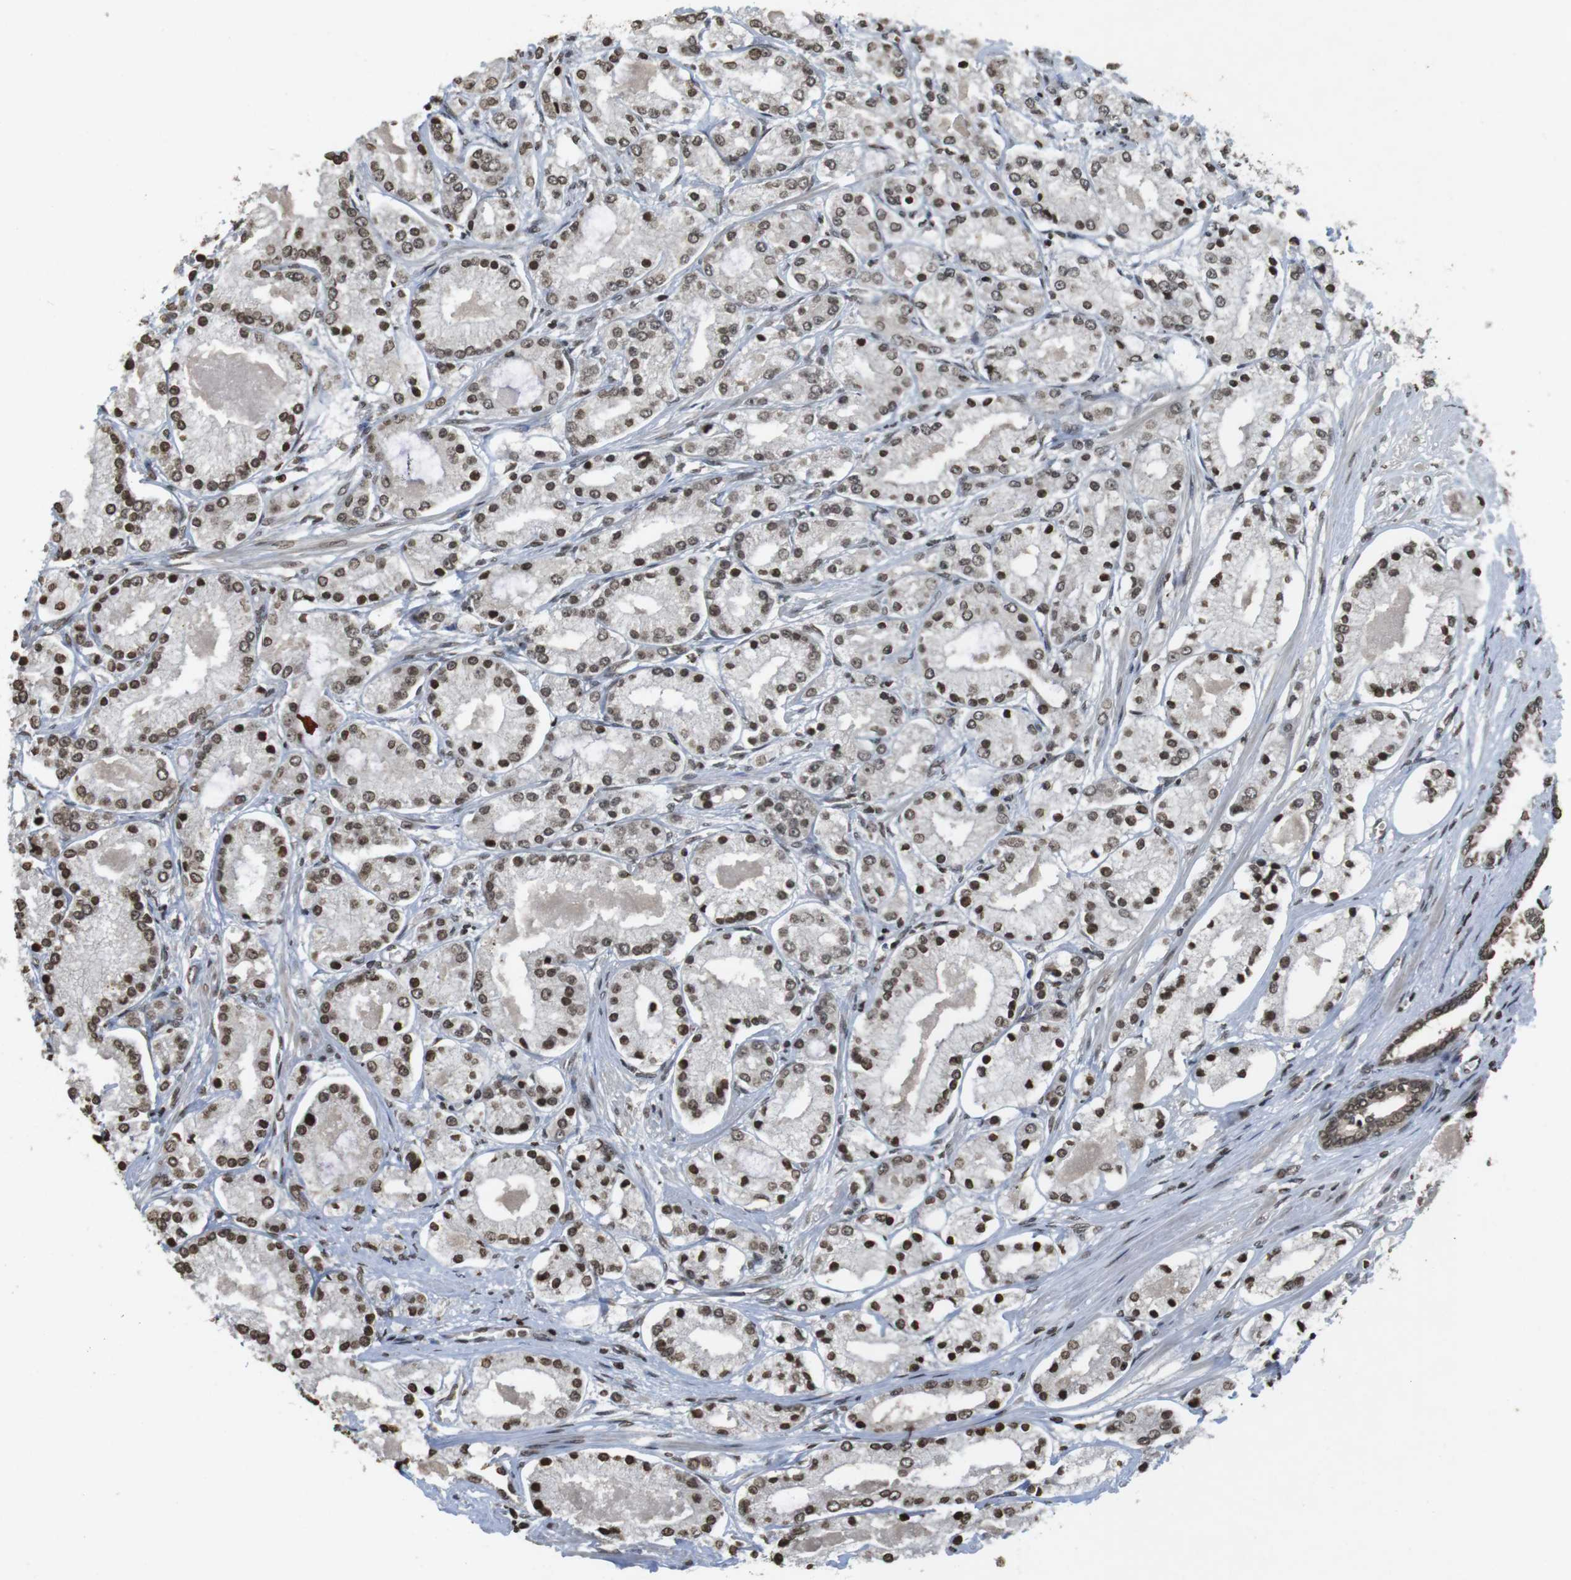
{"staining": {"intensity": "moderate", "quantity": ">75%", "location": "nuclear"}, "tissue": "prostate cancer", "cell_type": "Tumor cells", "image_type": "cancer", "snomed": [{"axis": "morphology", "description": "Adenocarcinoma, High grade"}, {"axis": "topography", "description": "Prostate"}], "caption": "A brown stain shows moderate nuclear positivity of a protein in human prostate adenocarcinoma (high-grade) tumor cells.", "gene": "FOXA3", "patient": {"sex": "male", "age": 66}}